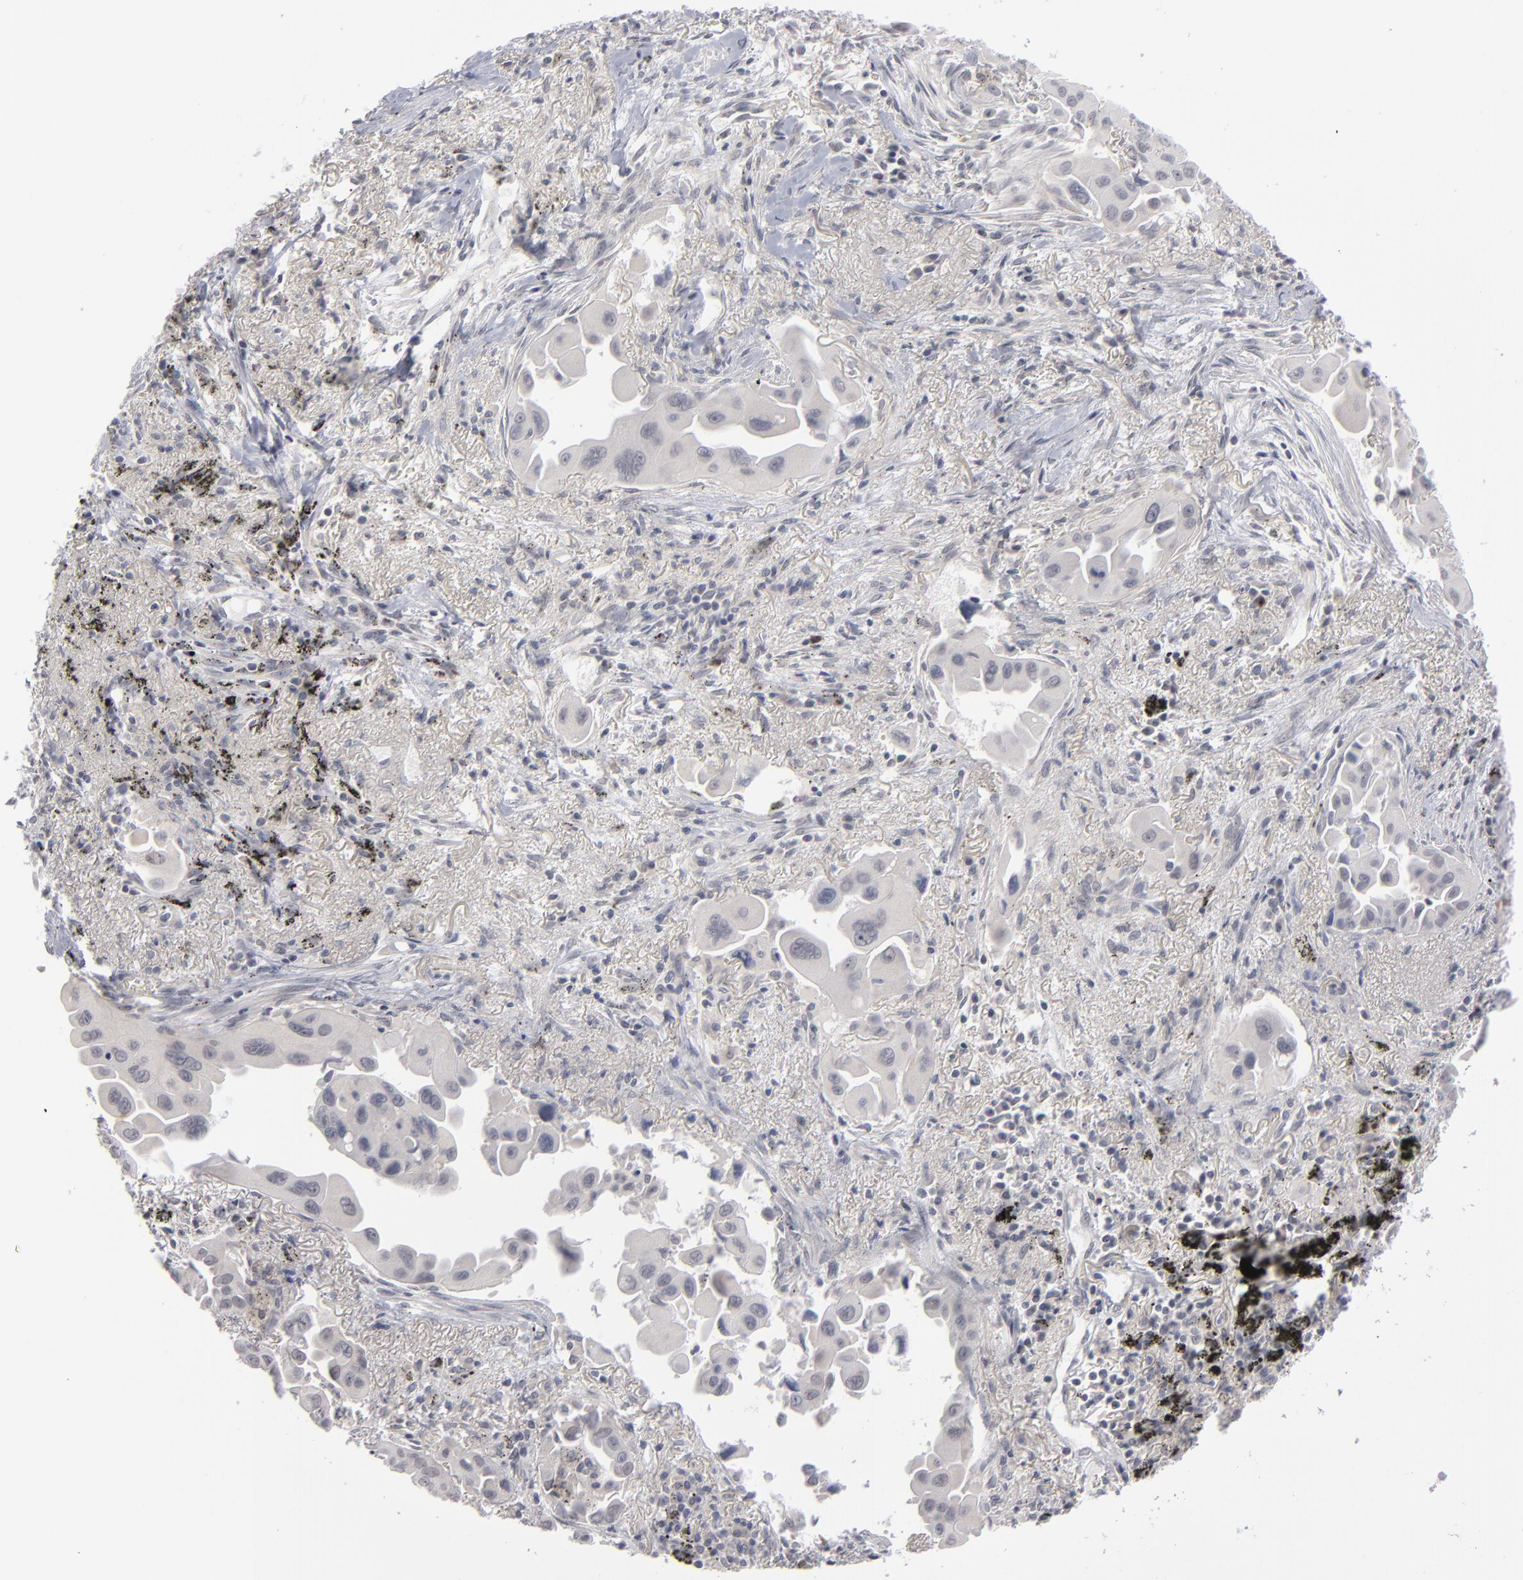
{"staining": {"intensity": "negative", "quantity": "none", "location": "none"}, "tissue": "lung cancer", "cell_type": "Tumor cells", "image_type": "cancer", "snomed": [{"axis": "morphology", "description": "Adenocarcinoma, NOS"}, {"axis": "topography", "description": "Lung"}], "caption": "This is an IHC image of human lung cancer. There is no expression in tumor cells.", "gene": "KIAA1210", "patient": {"sex": "male", "age": 68}}